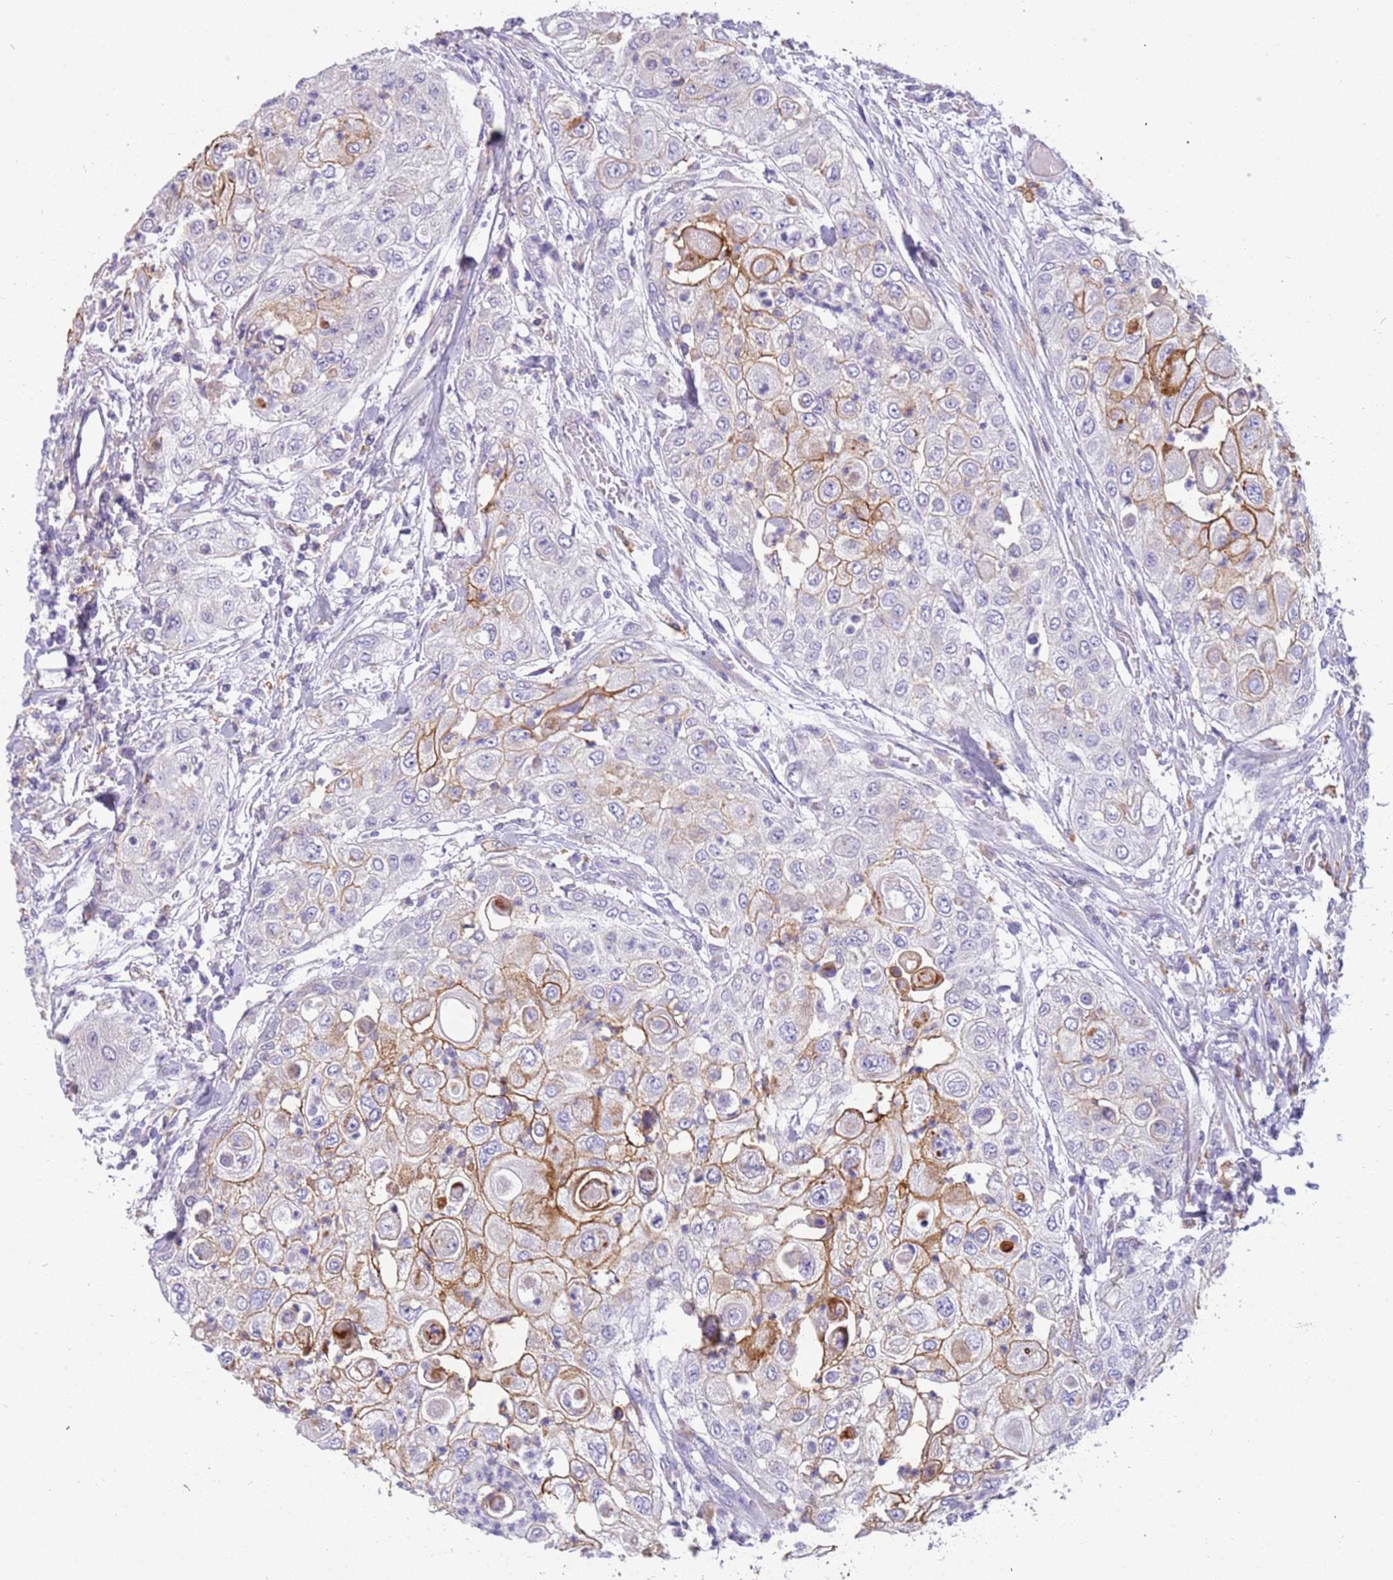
{"staining": {"intensity": "strong", "quantity": "<25%", "location": "cytoplasmic/membranous"}, "tissue": "urothelial cancer", "cell_type": "Tumor cells", "image_type": "cancer", "snomed": [{"axis": "morphology", "description": "Urothelial carcinoma, High grade"}, {"axis": "topography", "description": "Urinary bladder"}], "caption": "This is an image of IHC staining of urothelial cancer, which shows strong staining in the cytoplasmic/membranous of tumor cells.", "gene": "RHCG", "patient": {"sex": "female", "age": 79}}